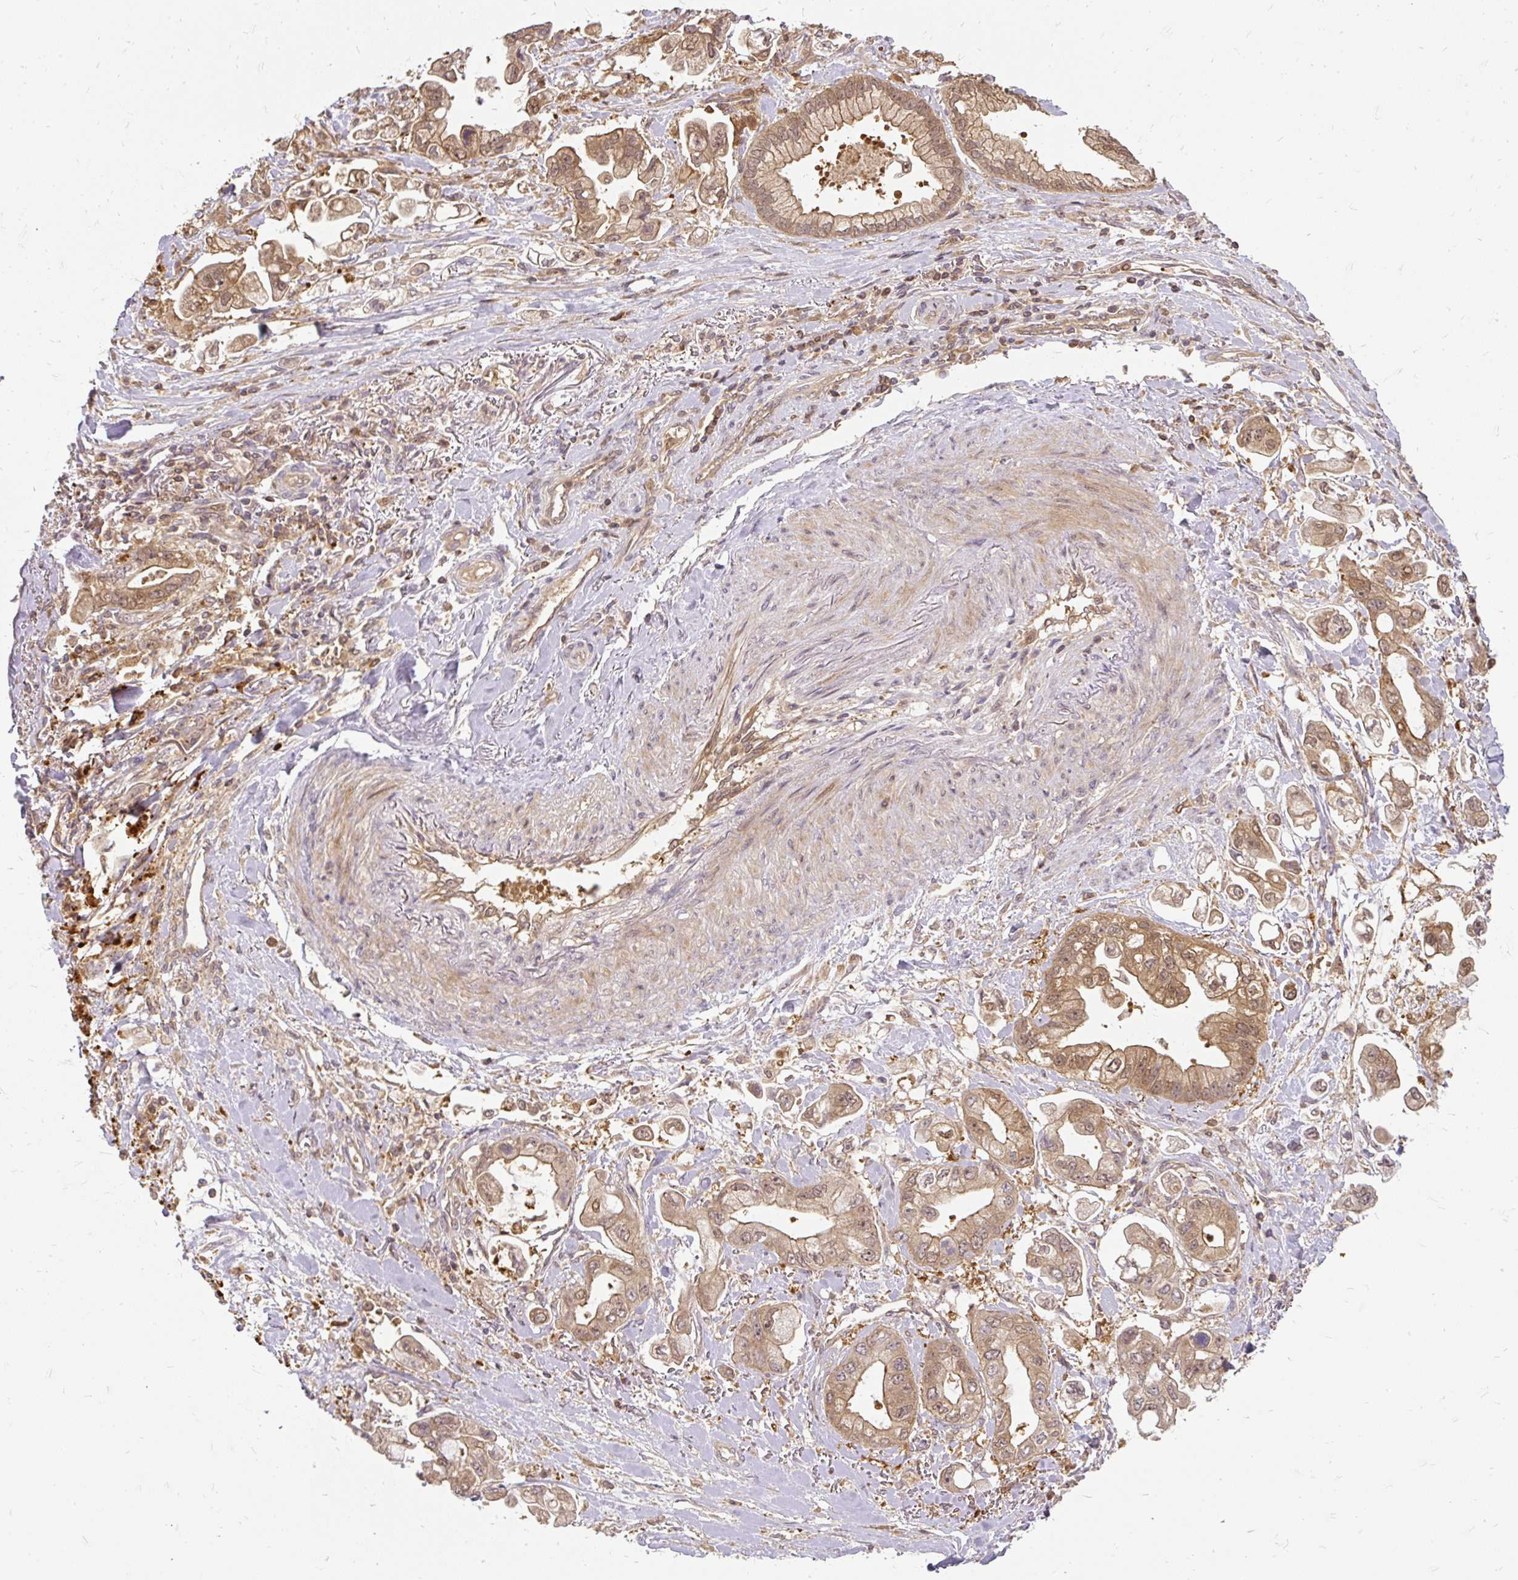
{"staining": {"intensity": "moderate", "quantity": ">75%", "location": "cytoplasmic/membranous,nuclear"}, "tissue": "stomach cancer", "cell_type": "Tumor cells", "image_type": "cancer", "snomed": [{"axis": "morphology", "description": "Adenocarcinoma, NOS"}, {"axis": "topography", "description": "Stomach"}], "caption": "The immunohistochemical stain labels moderate cytoplasmic/membranous and nuclear expression in tumor cells of stomach cancer tissue. (brown staining indicates protein expression, while blue staining denotes nuclei).", "gene": "AP5S1", "patient": {"sex": "male", "age": 62}}